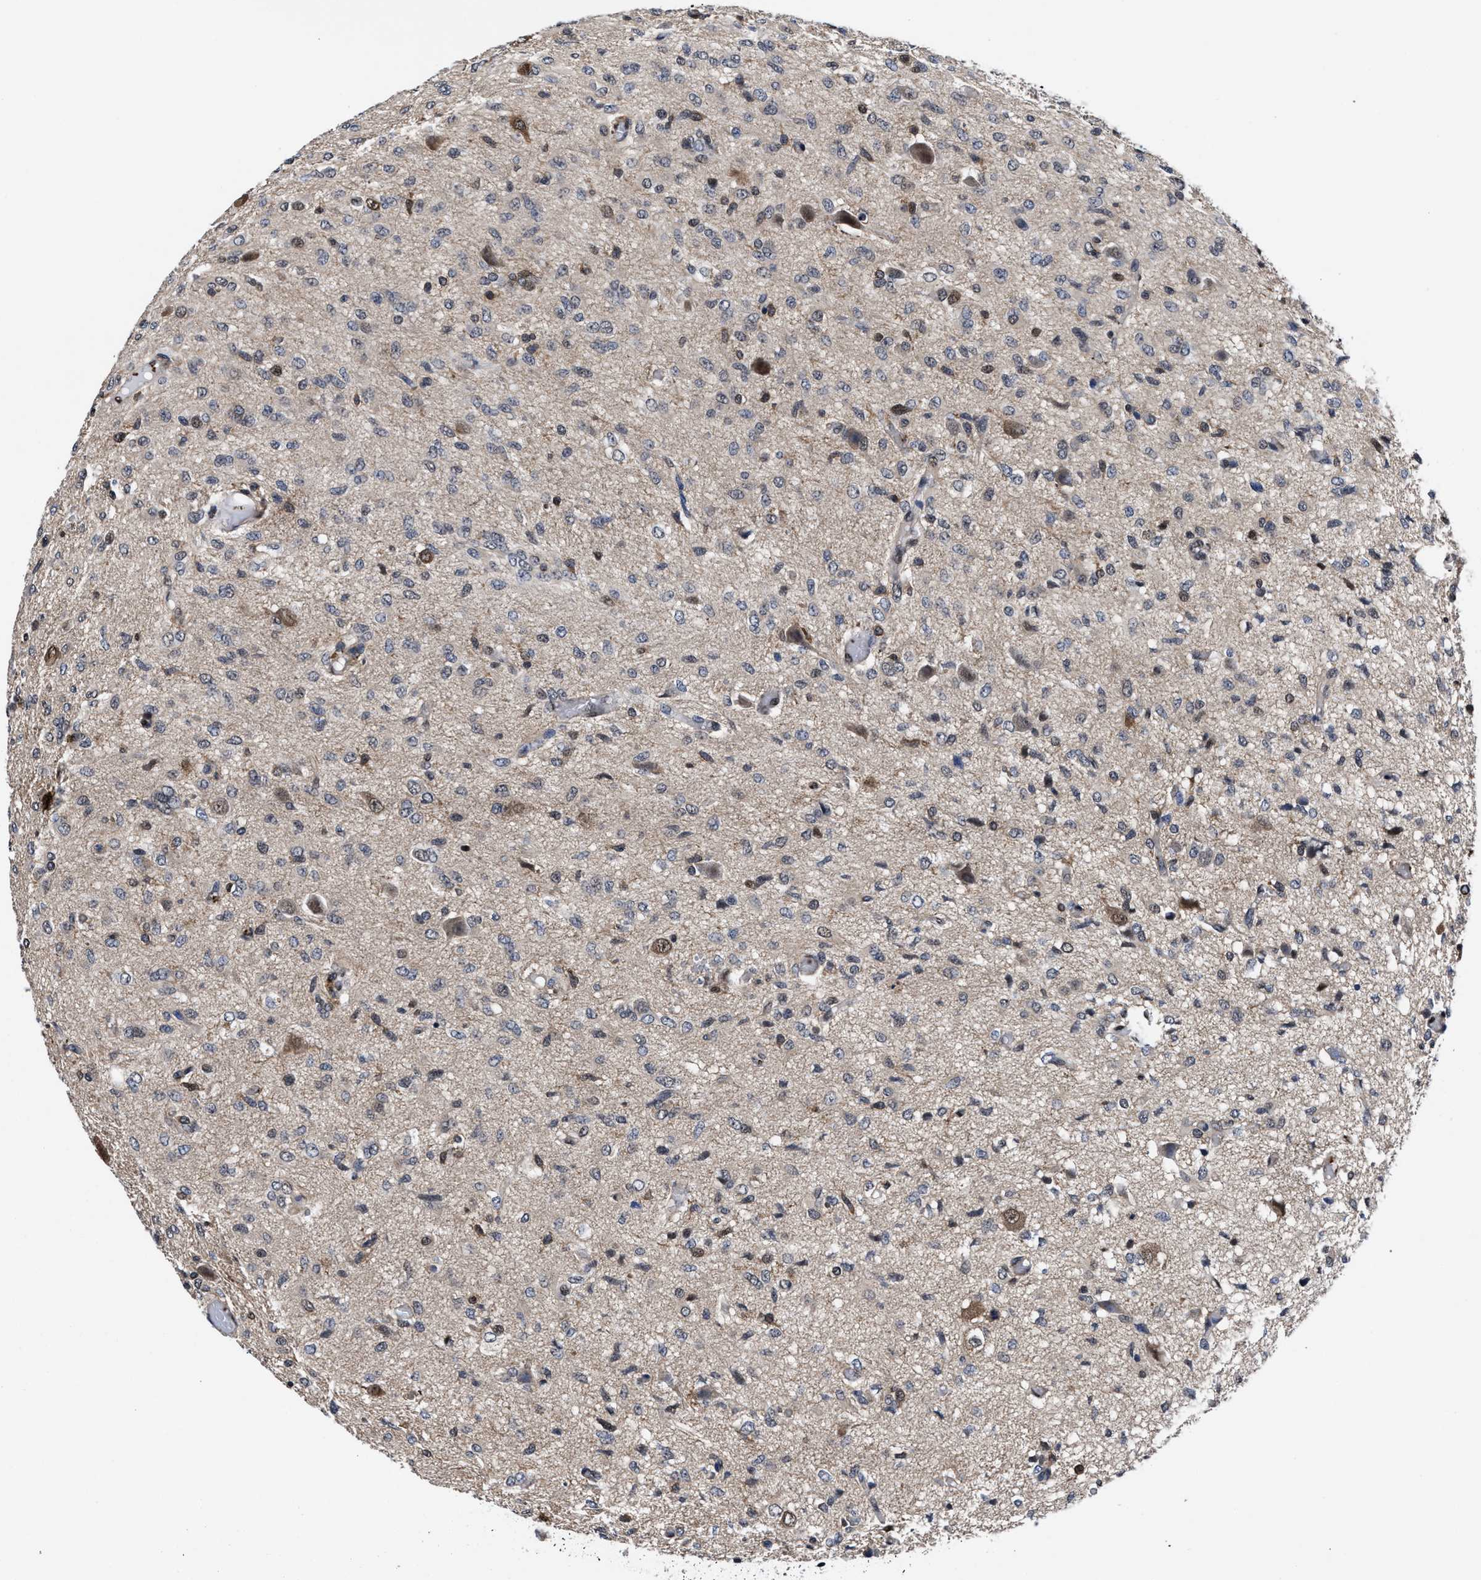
{"staining": {"intensity": "weak", "quantity": "<25%", "location": "nuclear"}, "tissue": "glioma", "cell_type": "Tumor cells", "image_type": "cancer", "snomed": [{"axis": "morphology", "description": "Glioma, malignant, High grade"}, {"axis": "topography", "description": "Brain"}], "caption": "Tumor cells are negative for brown protein staining in high-grade glioma (malignant).", "gene": "ACLY", "patient": {"sex": "female", "age": 59}}